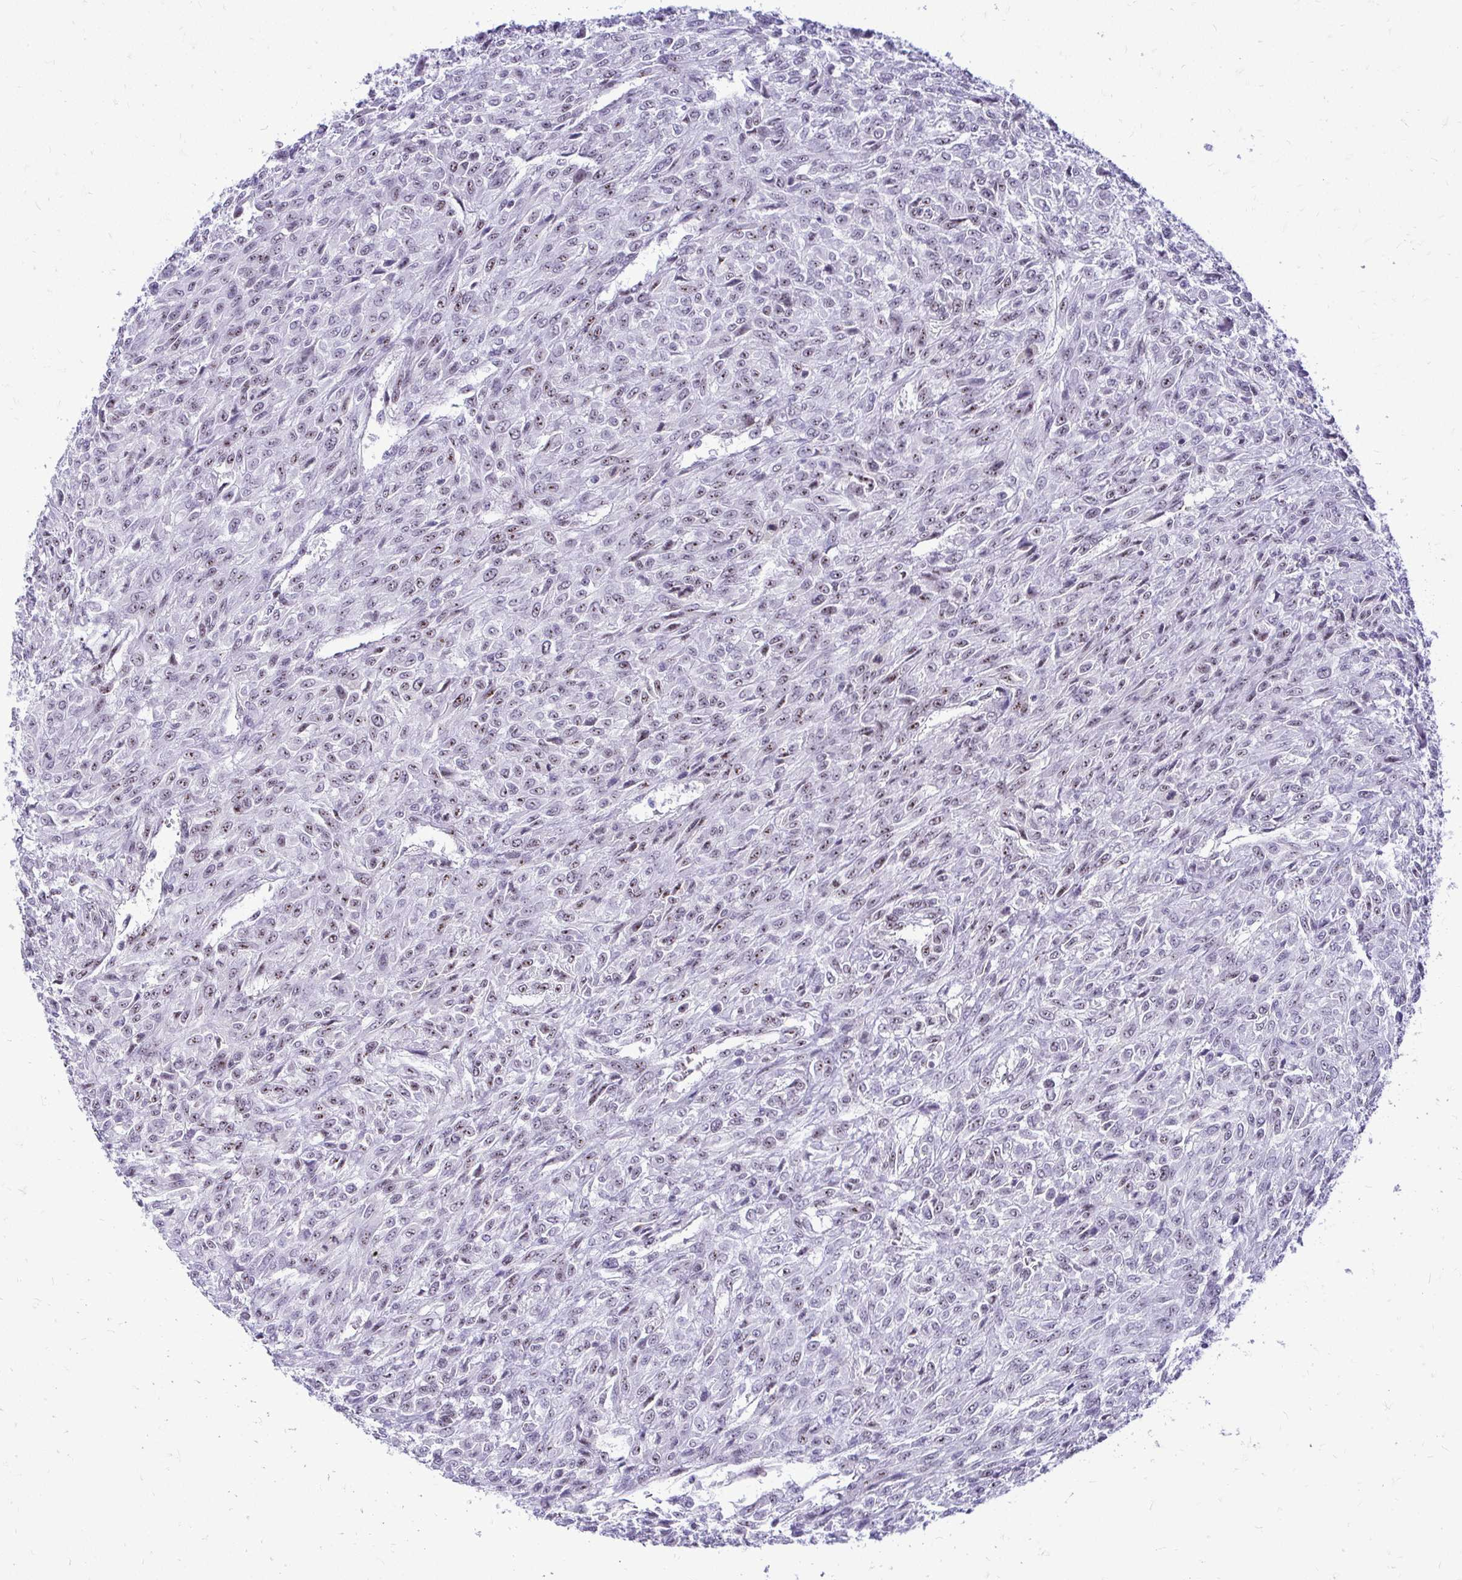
{"staining": {"intensity": "weak", "quantity": "<25%", "location": "nuclear"}, "tissue": "renal cancer", "cell_type": "Tumor cells", "image_type": "cancer", "snomed": [{"axis": "morphology", "description": "Adenocarcinoma, NOS"}, {"axis": "topography", "description": "Kidney"}], "caption": "This is an immunohistochemistry (IHC) image of renal cancer. There is no staining in tumor cells.", "gene": "NIFK", "patient": {"sex": "male", "age": 58}}